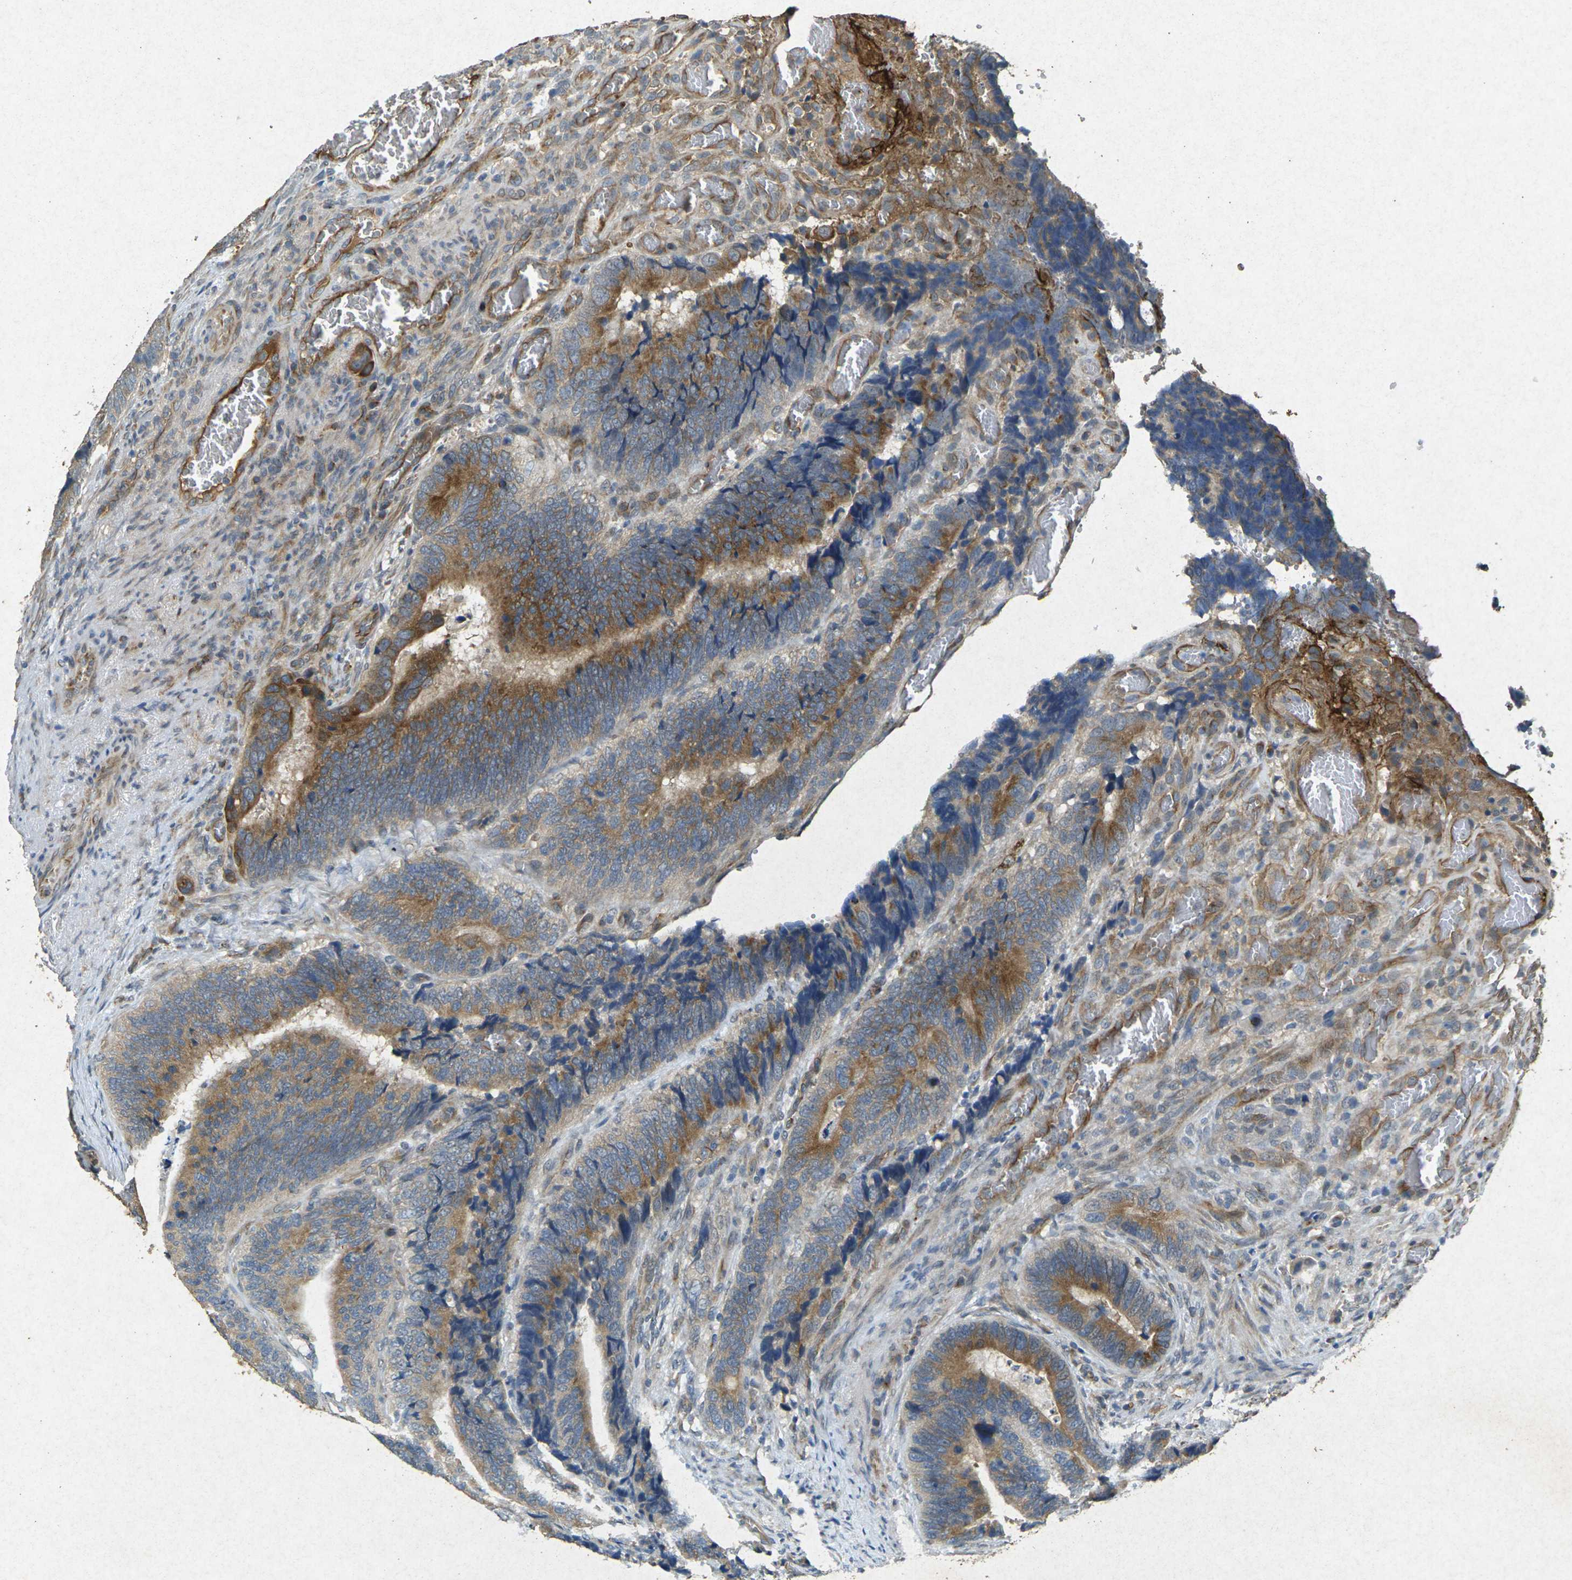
{"staining": {"intensity": "moderate", "quantity": ">75%", "location": "cytoplasmic/membranous"}, "tissue": "colorectal cancer", "cell_type": "Tumor cells", "image_type": "cancer", "snomed": [{"axis": "morphology", "description": "Adenocarcinoma, NOS"}, {"axis": "topography", "description": "Colon"}], "caption": "Immunohistochemistry staining of adenocarcinoma (colorectal), which exhibits medium levels of moderate cytoplasmic/membranous staining in about >75% of tumor cells indicating moderate cytoplasmic/membranous protein staining. The staining was performed using DAB (3,3'-diaminobenzidine) (brown) for protein detection and nuclei were counterstained in hematoxylin (blue).", "gene": "RGMA", "patient": {"sex": "male", "age": 72}}